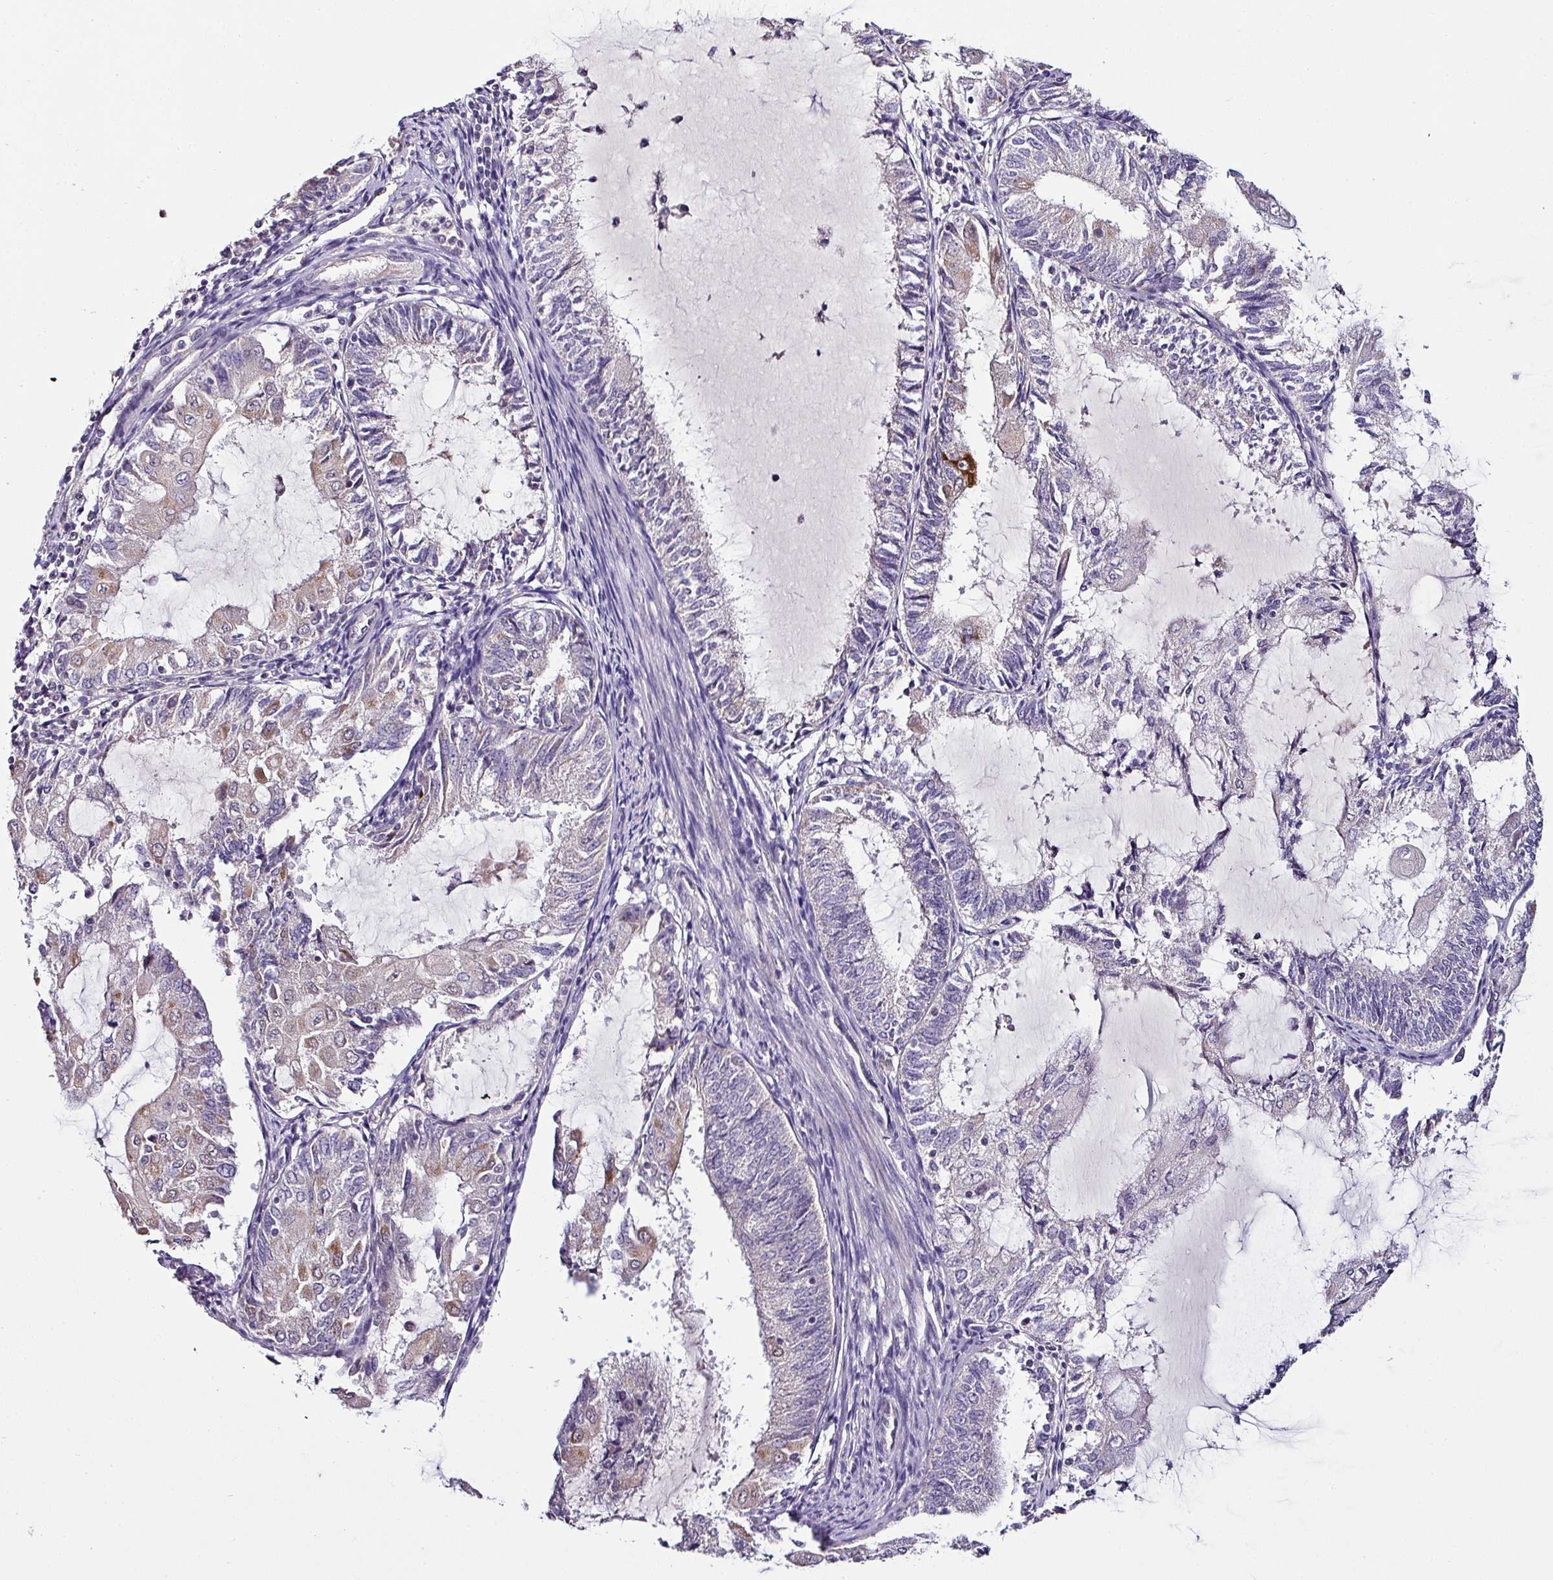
{"staining": {"intensity": "moderate", "quantity": "<25%", "location": "cytoplasmic/membranous"}, "tissue": "endometrial cancer", "cell_type": "Tumor cells", "image_type": "cancer", "snomed": [{"axis": "morphology", "description": "Adenocarcinoma, NOS"}, {"axis": "topography", "description": "Endometrium"}], "caption": "Immunohistochemical staining of endometrial cancer (adenocarcinoma) shows low levels of moderate cytoplasmic/membranous expression in approximately <25% of tumor cells.", "gene": "NAPSA", "patient": {"sex": "female", "age": 81}}